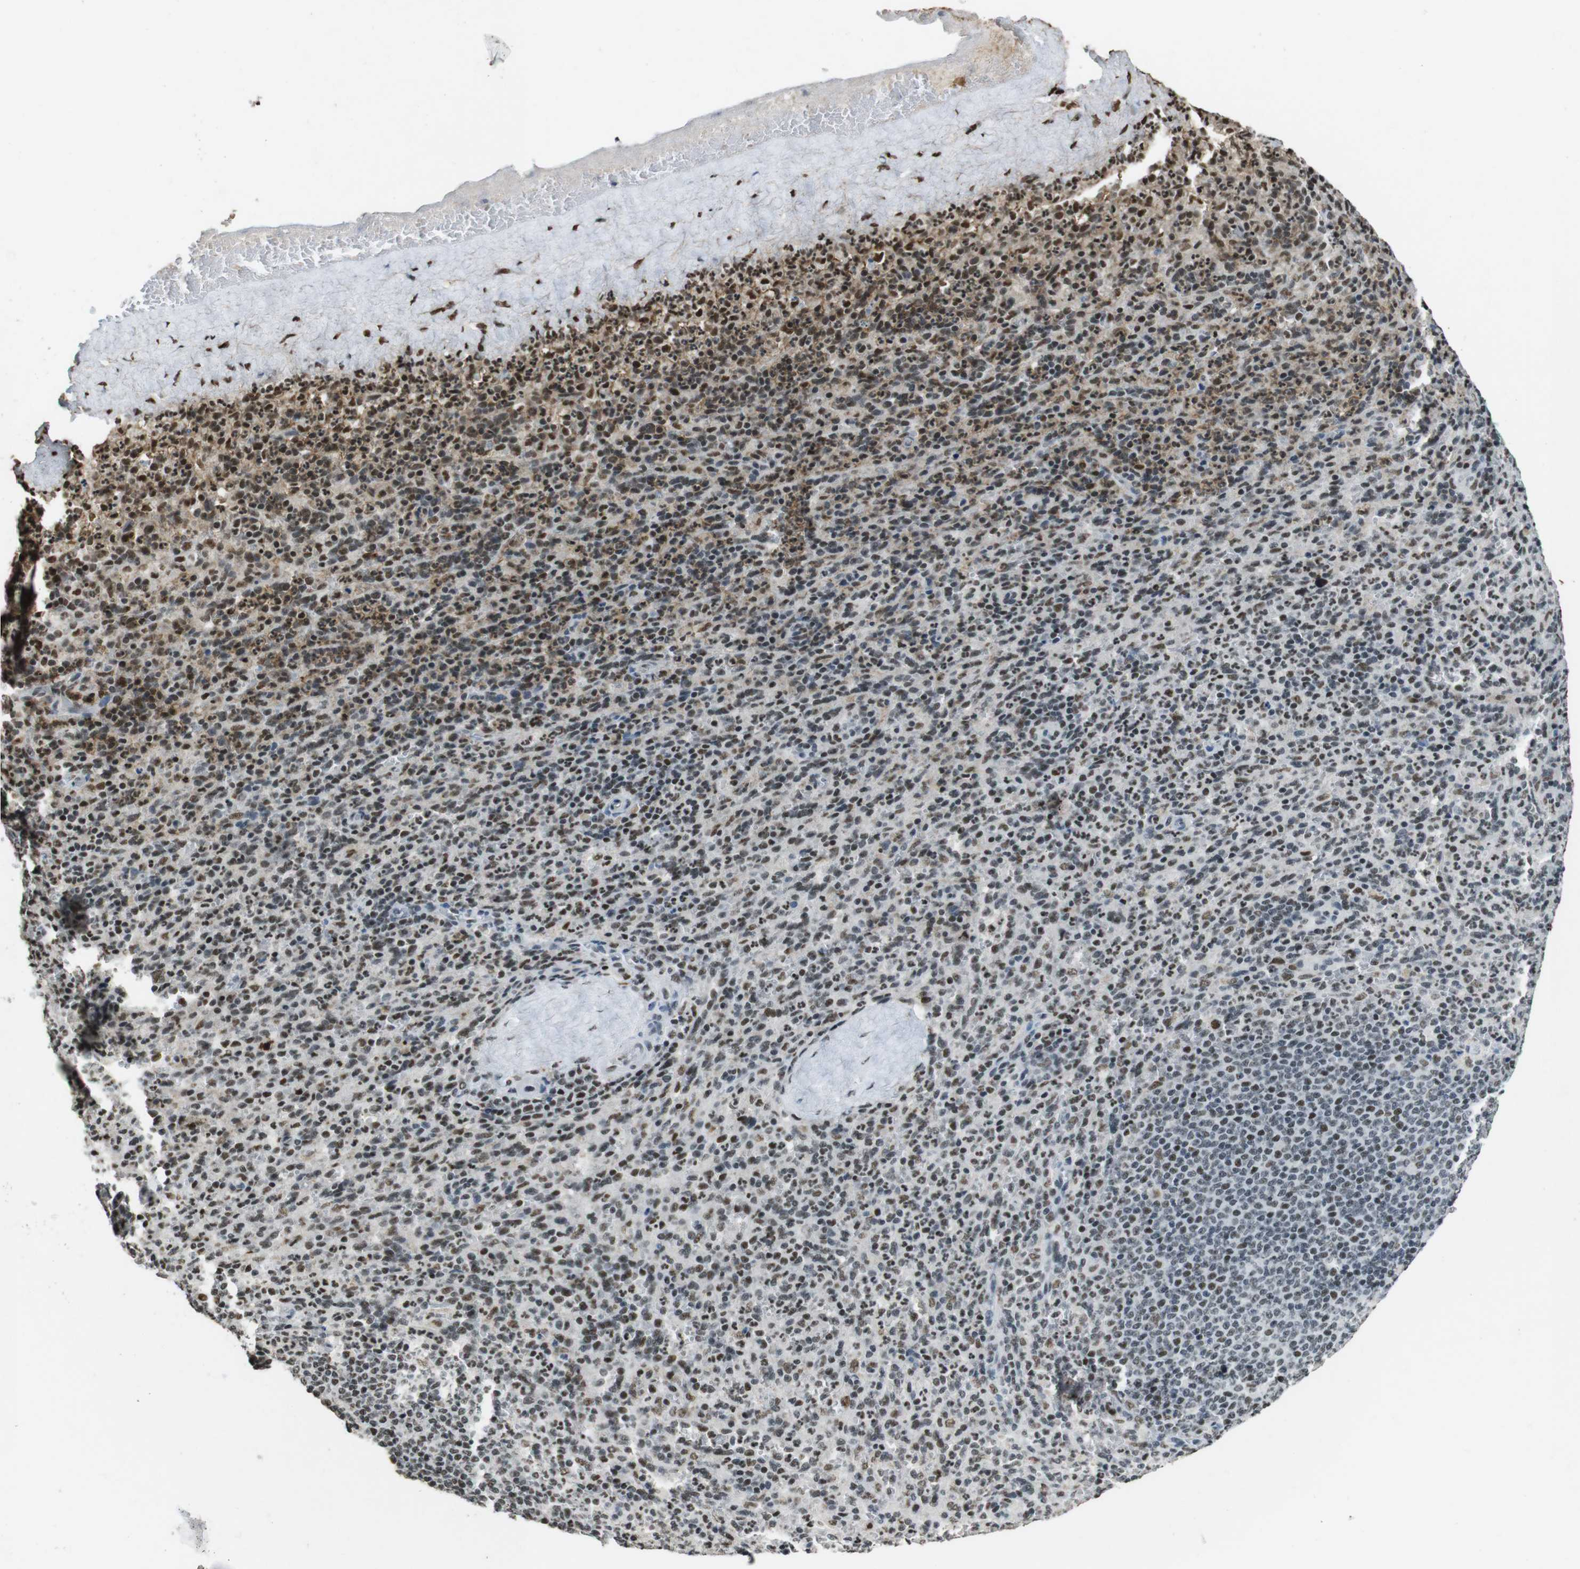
{"staining": {"intensity": "moderate", "quantity": ">75%", "location": "nuclear"}, "tissue": "spleen", "cell_type": "Cells in red pulp", "image_type": "normal", "snomed": [{"axis": "morphology", "description": "Normal tissue, NOS"}, {"axis": "topography", "description": "Spleen"}], "caption": "Spleen stained with DAB (3,3'-diaminobenzidine) IHC exhibits medium levels of moderate nuclear positivity in approximately >75% of cells in red pulp. (DAB (3,3'-diaminobenzidine) IHC with brightfield microscopy, high magnification).", "gene": "CSNK2B", "patient": {"sex": "male", "age": 36}}